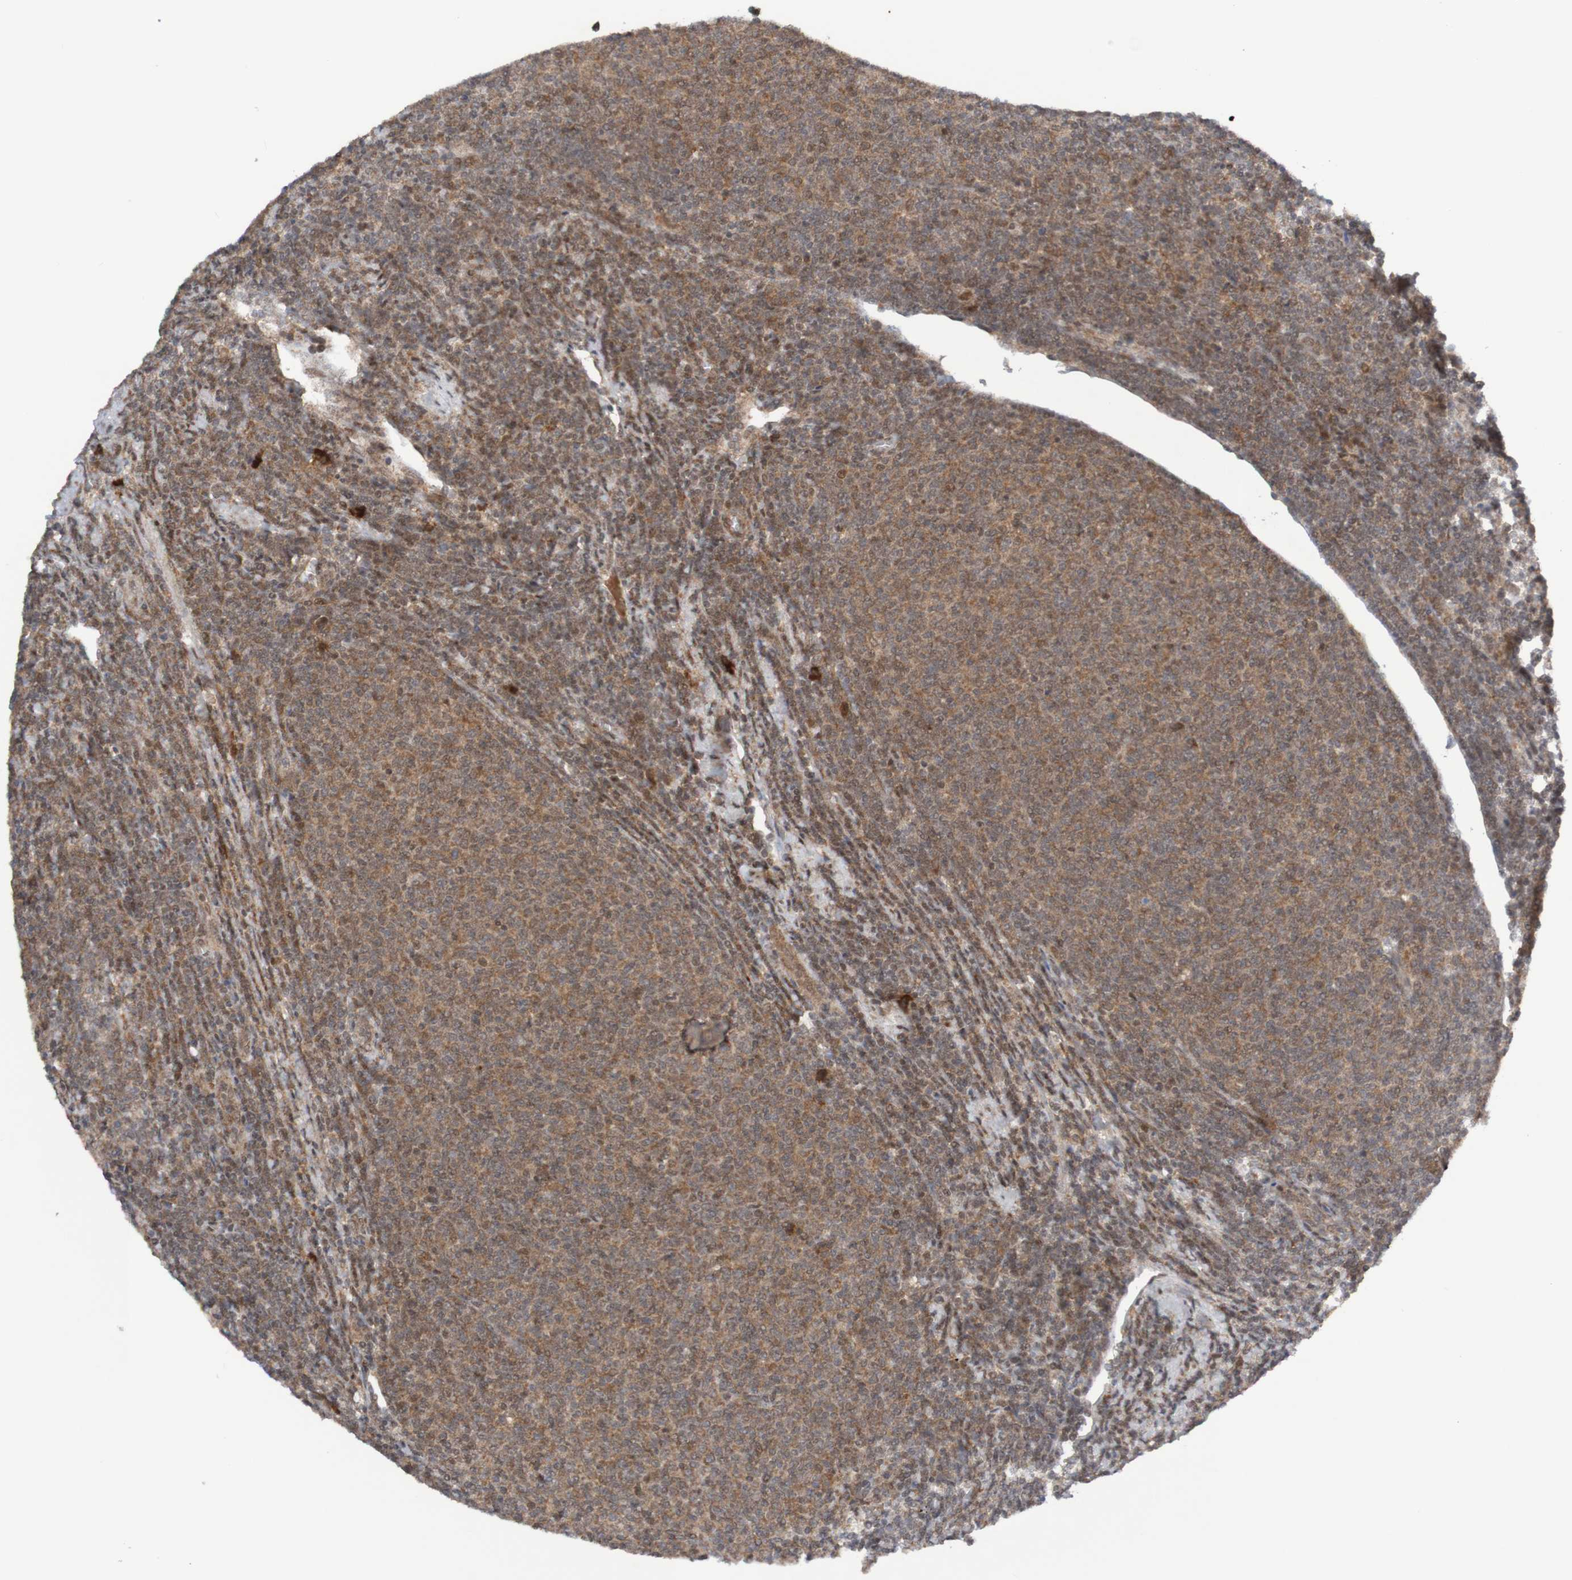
{"staining": {"intensity": "negative", "quantity": "none", "location": "none"}, "tissue": "lymphoma", "cell_type": "Tumor cells", "image_type": "cancer", "snomed": [{"axis": "morphology", "description": "Malignant lymphoma, non-Hodgkin's type, Low grade"}, {"axis": "topography", "description": "Lymph node"}], "caption": "This is an IHC image of lymphoma. There is no expression in tumor cells.", "gene": "ITLN1", "patient": {"sex": "male", "age": 66}}